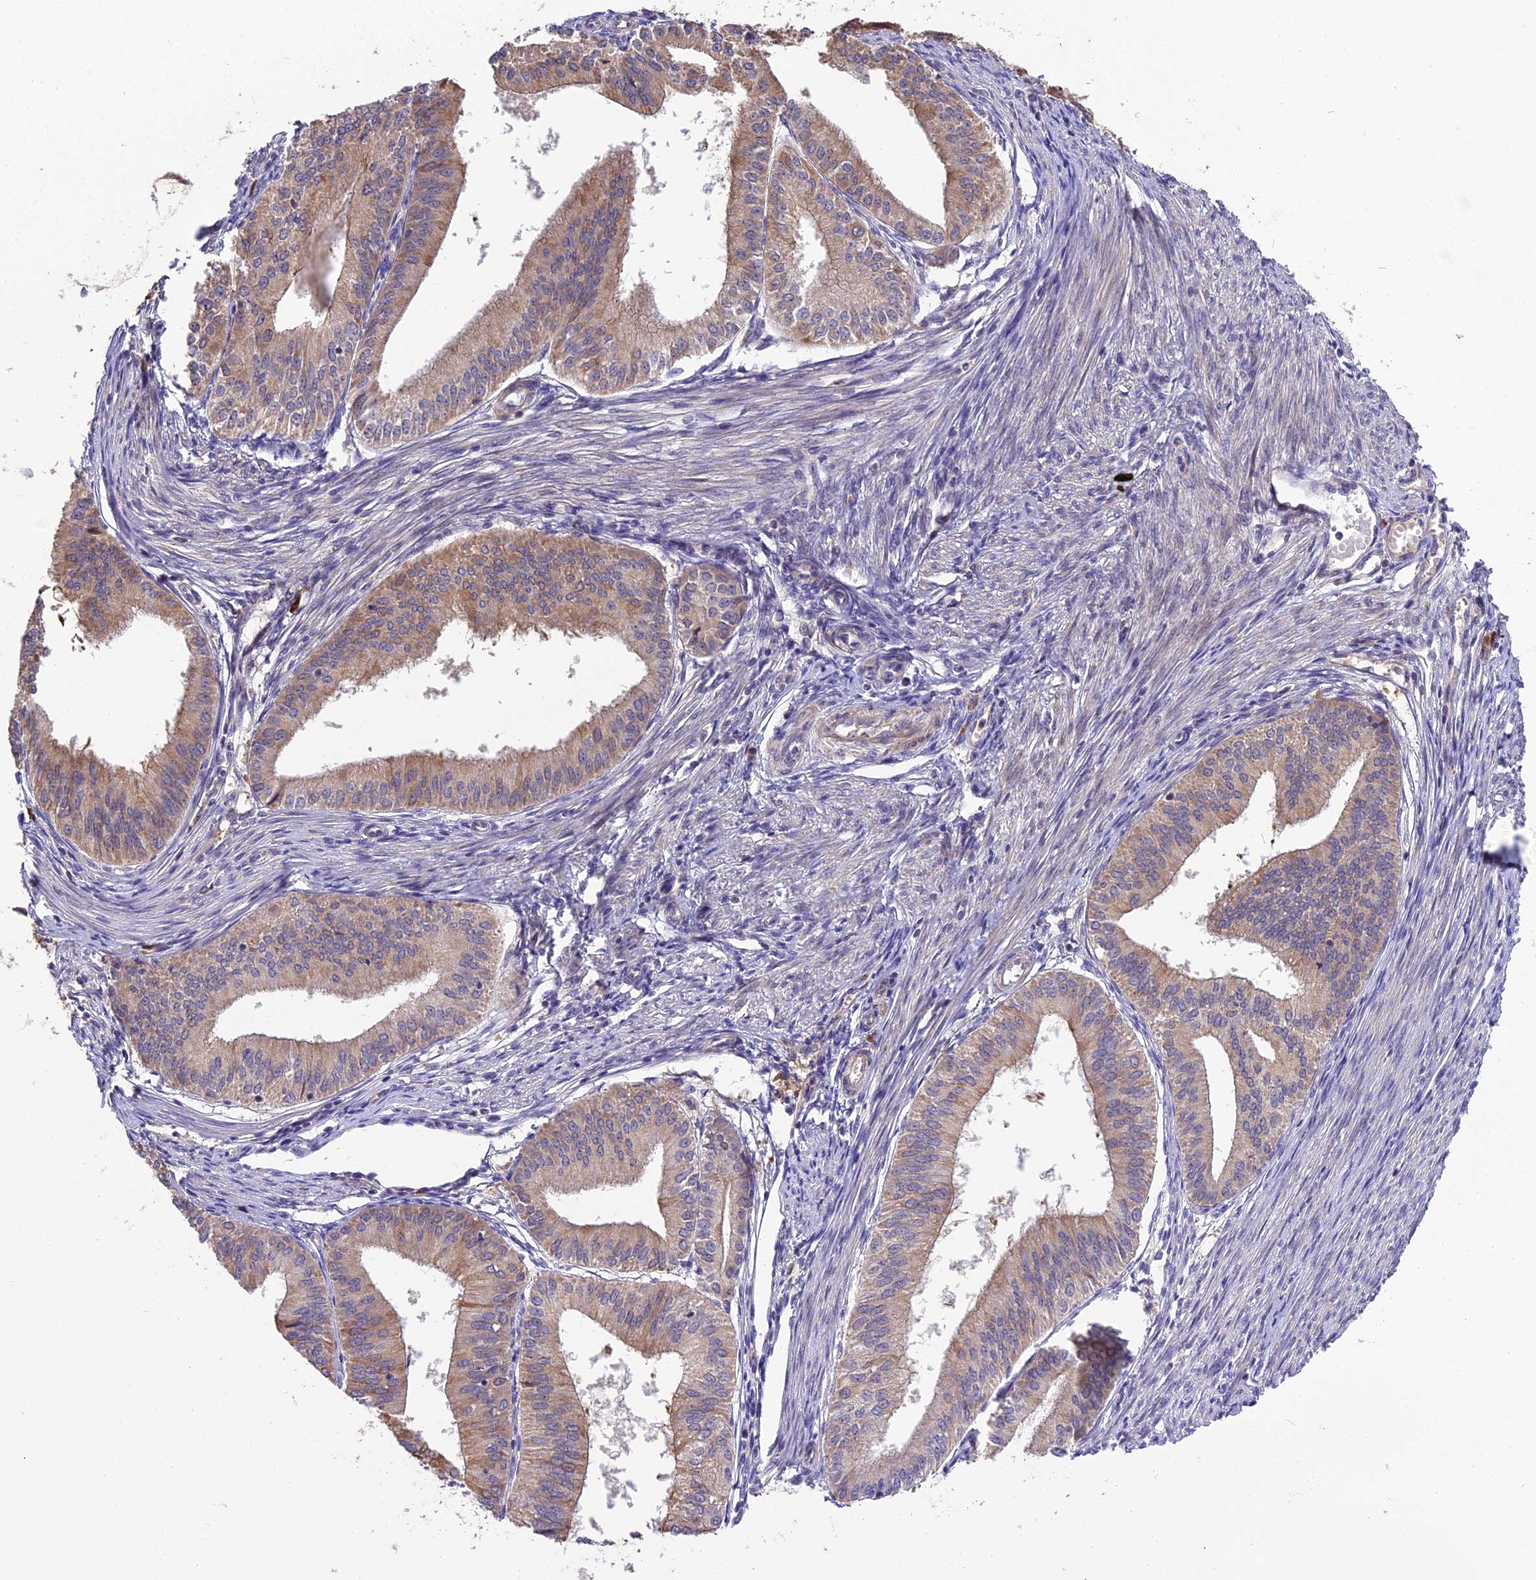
{"staining": {"intensity": "moderate", "quantity": ">75%", "location": "cytoplasmic/membranous"}, "tissue": "endometrial cancer", "cell_type": "Tumor cells", "image_type": "cancer", "snomed": [{"axis": "morphology", "description": "Adenocarcinoma, NOS"}, {"axis": "topography", "description": "Endometrium"}], "caption": "A high-resolution micrograph shows immunohistochemistry staining of endometrial cancer, which displays moderate cytoplasmic/membranous positivity in about >75% of tumor cells.", "gene": "ABCC10", "patient": {"sex": "female", "age": 50}}